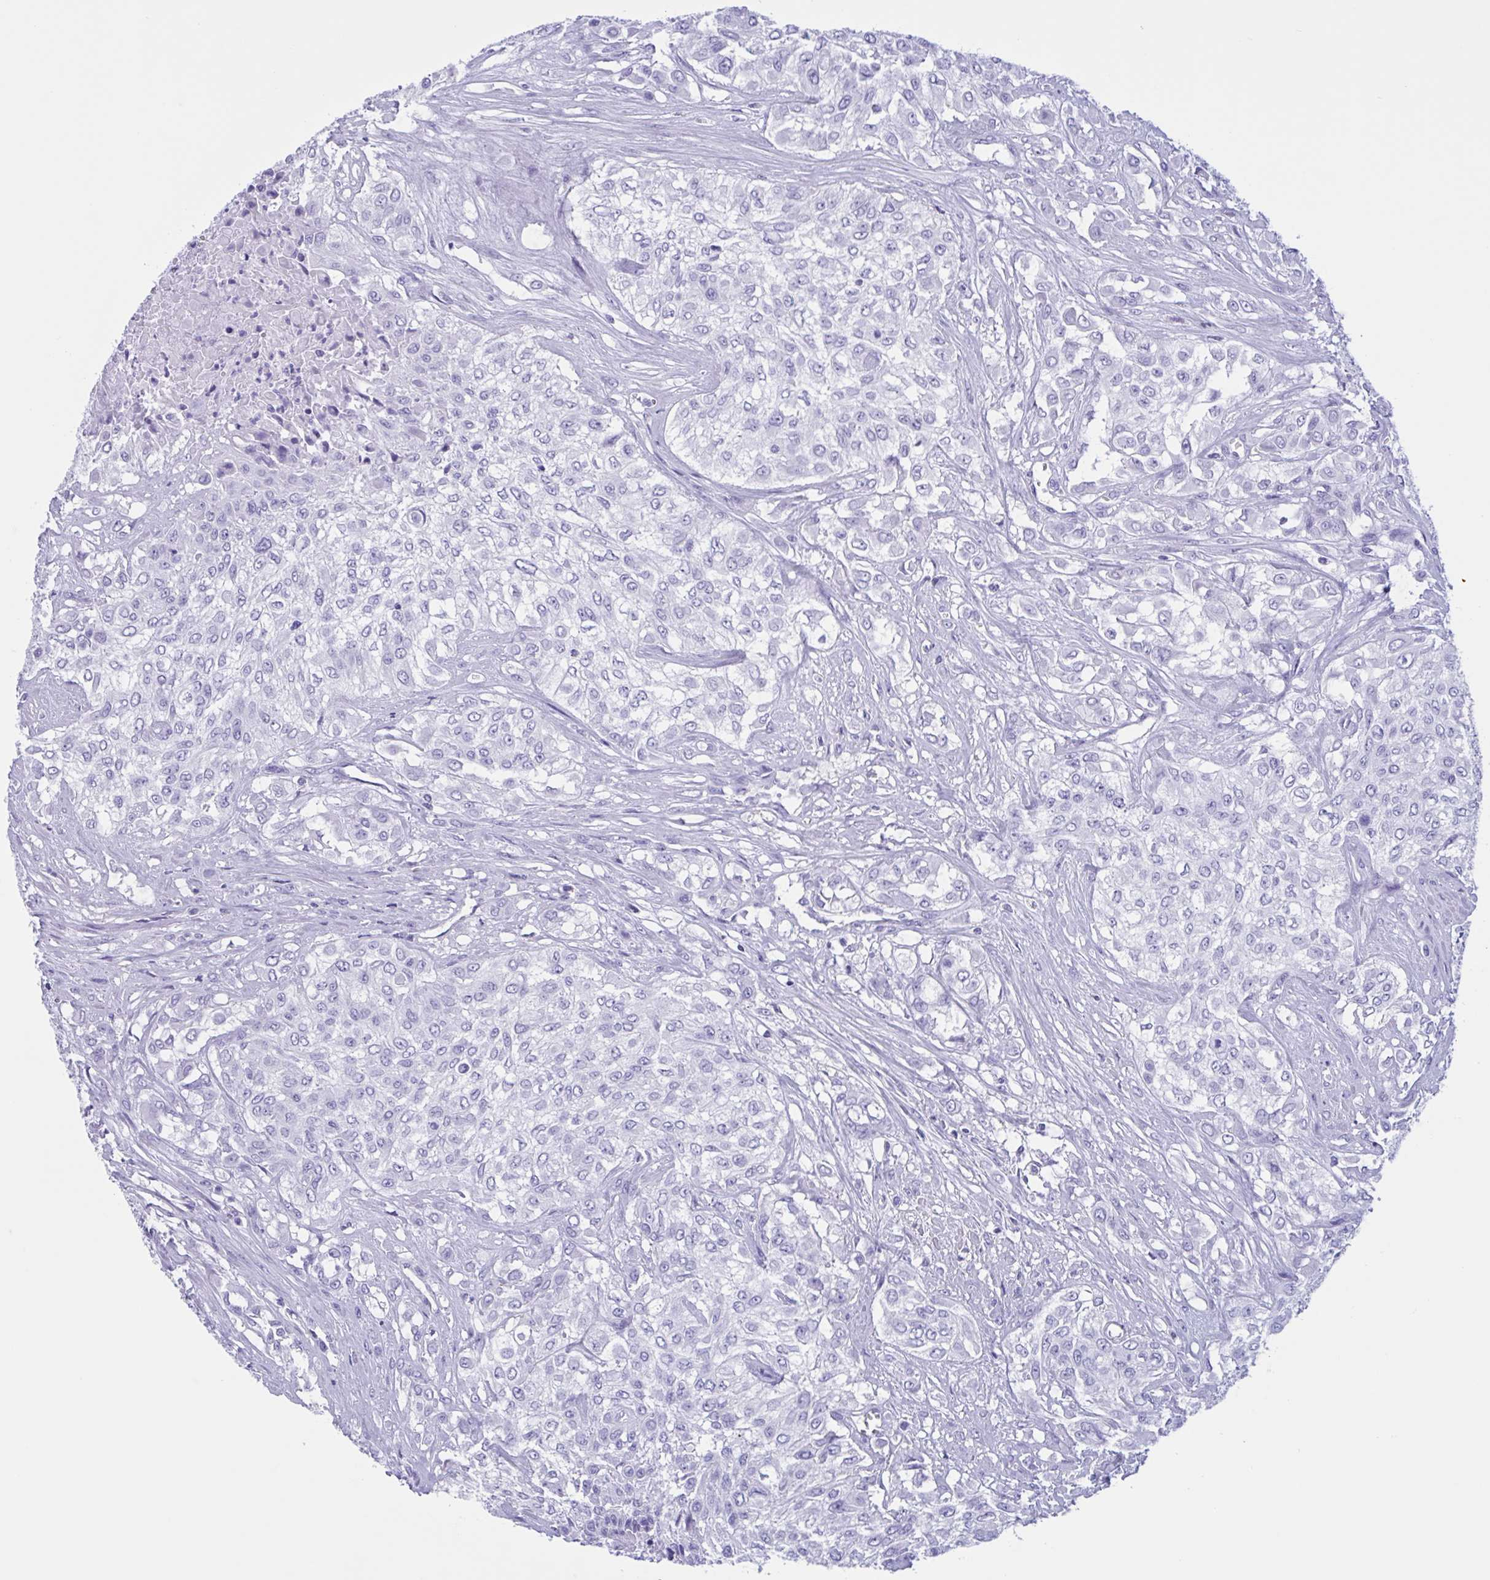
{"staining": {"intensity": "negative", "quantity": "none", "location": "none"}, "tissue": "urothelial cancer", "cell_type": "Tumor cells", "image_type": "cancer", "snomed": [{"axis": "morphology", "description": "Urothelial carcinoma, High grade"}, {"axis": "topography", "description": "Urinary bladder"}], "caption": "A high-resolution photomicrograph shows immunohistochemistry staining of urothelial cancer, which displays no significant expression in tumor cells.", "gene": "ZNF850", "patient": {"sex": "male", "age": 57}}